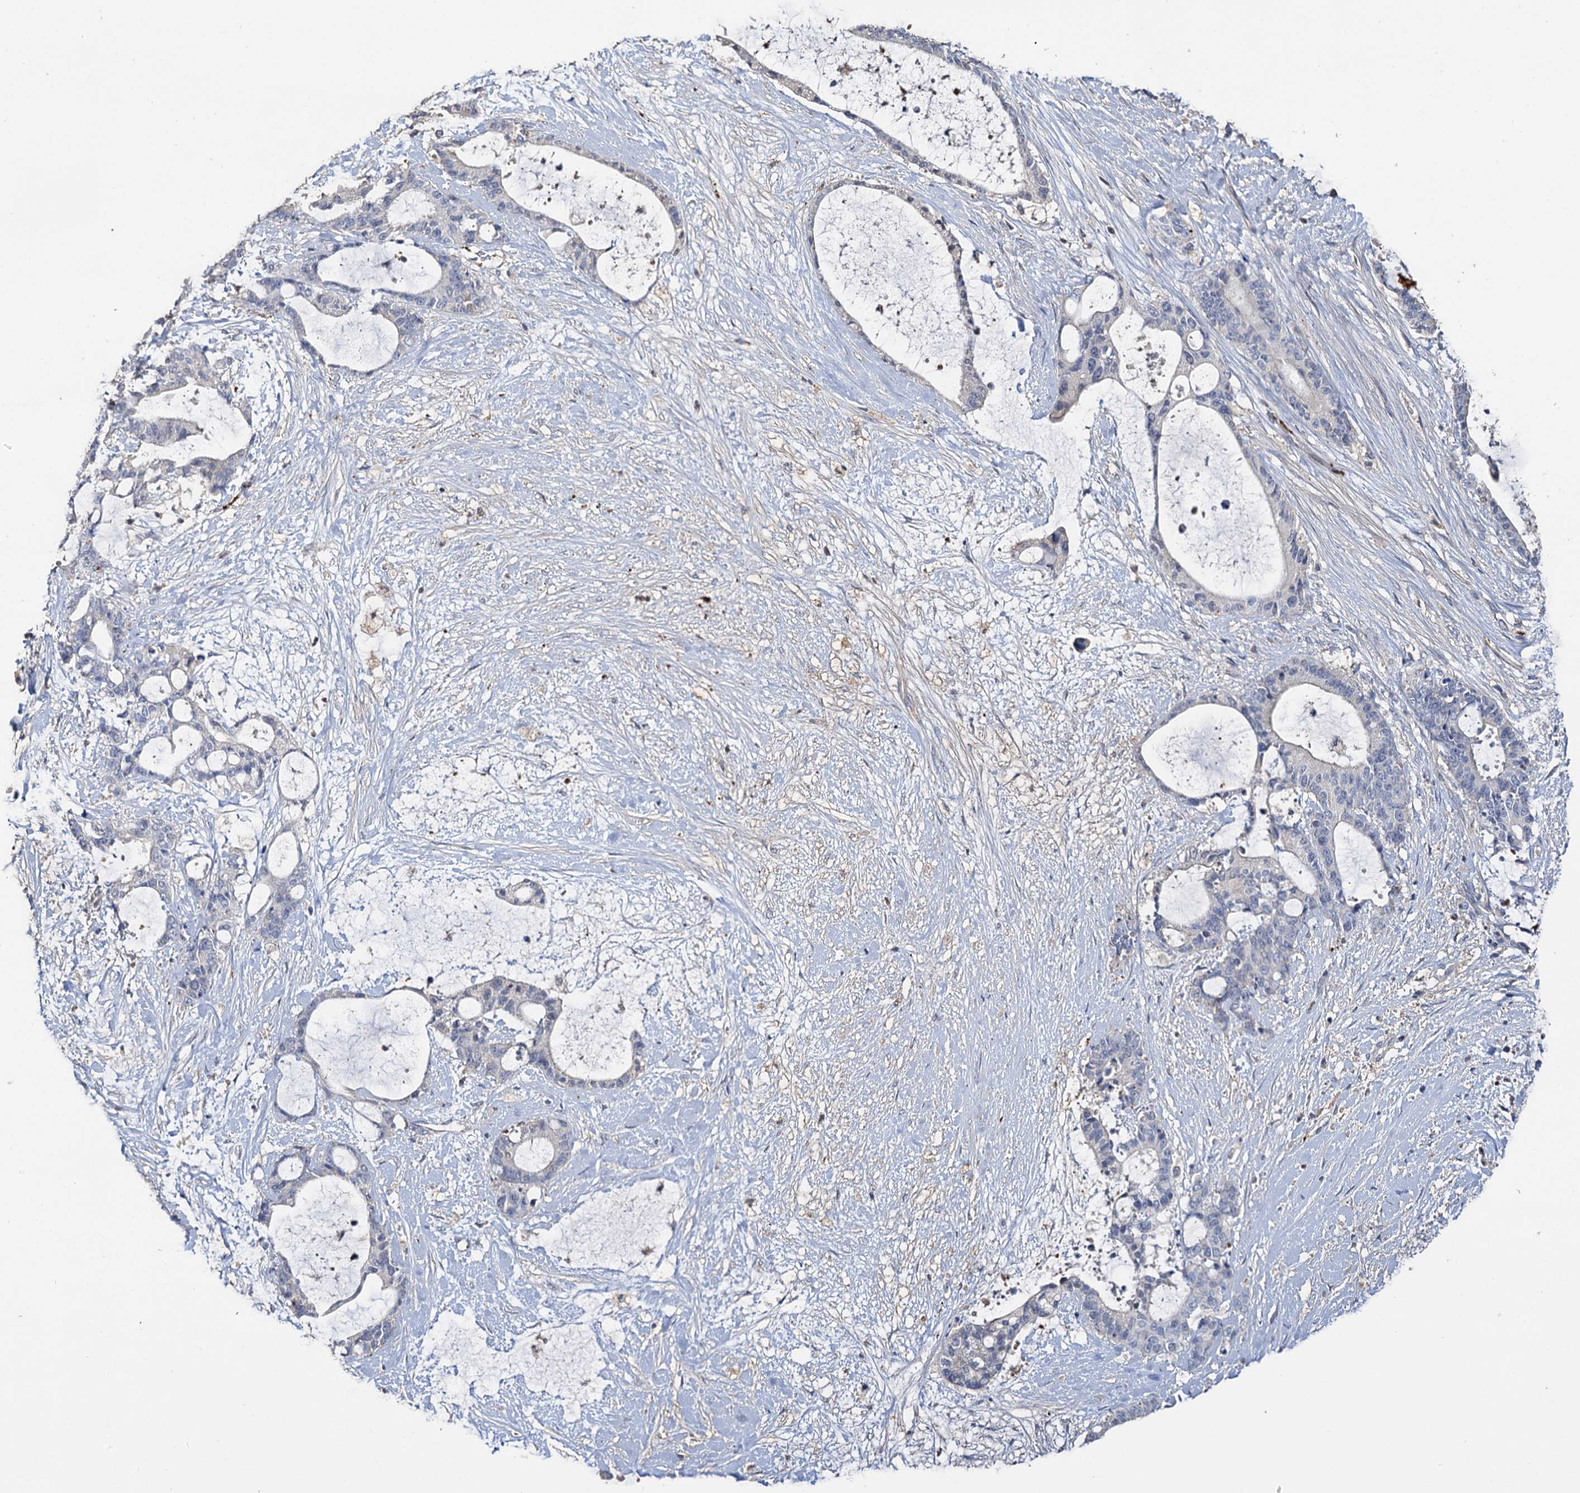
{"staining": {"intensity": "negative", "quantity": "none", "location": "none"}, "tissue": "liver cancer", "cell_type": "Tumor cells", "image_type": "cancer", "snomed": [{"axis": "morphology", "description": "Normal tissue, NOS"}, {"axis": "morphology", "description": "Cholangiocarcinoma"}, {"axis": "topography", "description": "Liver"}, {"axis": "topography", "description": "Peripheral nerve tissue"}], "caption": "Immunohistochemistry (IHC) micrograph of neoplastic tissue: liver cholangiocarcinoma stained with DAB displays no significant protein expression in tumor cells. Brightfield microscopy of IHC stained with DAB (3,3'-diaminobenzidine) (brown) and hematoxylin (blue), captured at high magnification.", "gene": "DNAH6", "patient": {"sex": "female", "age": 73}}